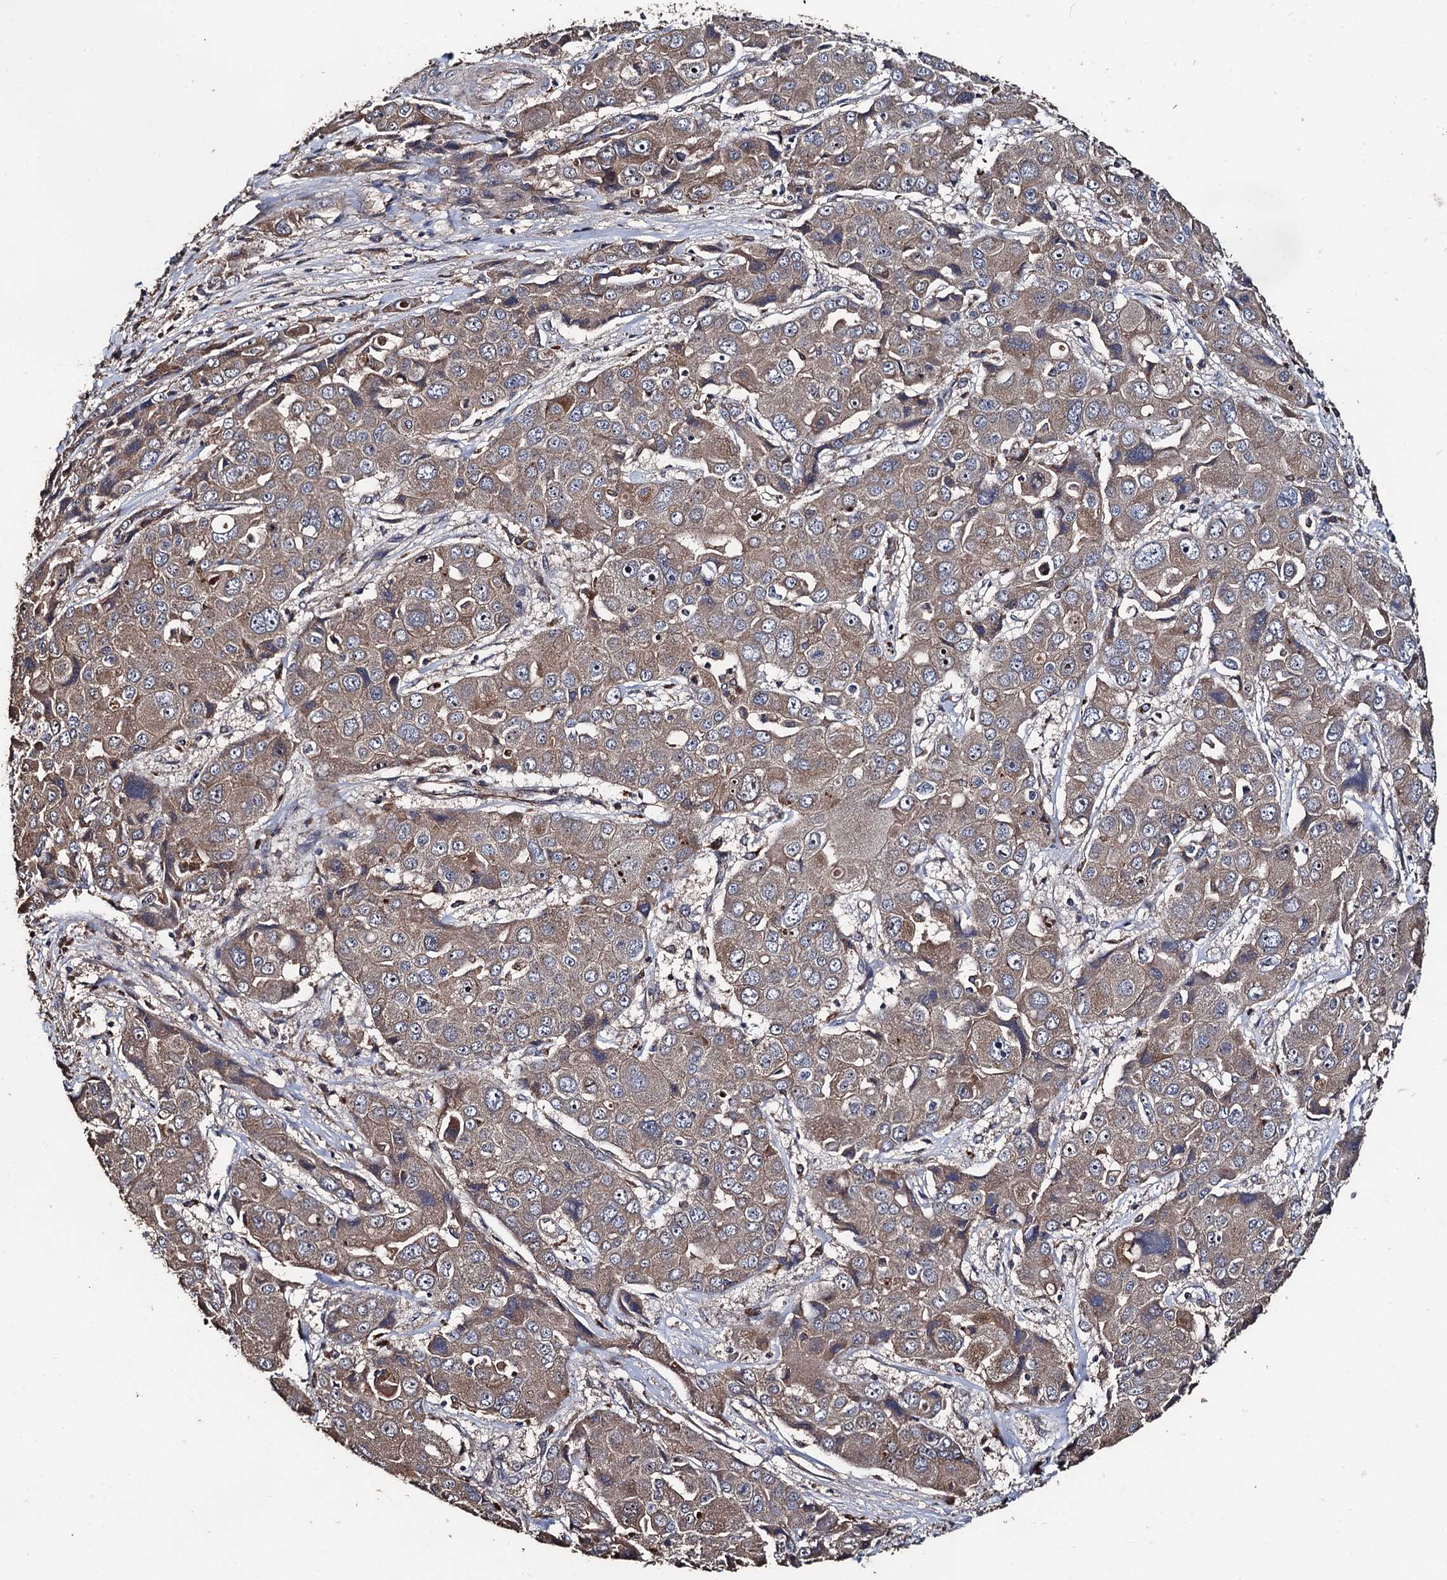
{"staining": {"intensity": "moderate", "quantity": ">75%", "location": "cytoplasmic/membranous"}, "tissue": "liver cancer", "cell_type": "Tumor cells", "image_type": "cancer", "snomed": [{"axis": "morphology", "description": "Cholangiocarcinoma"}, {"axis": "topography", "description": "Liver"}], "caption": "IHC histopathology image of liver cholangiocarcinoma stained for a protein (brown), which shows medium levels of moderate cytoplasmic/membranous expression in about >75% of tumor cells.", "gene": "PPTC7", "patient": {"sex": "male", "age": 67}}